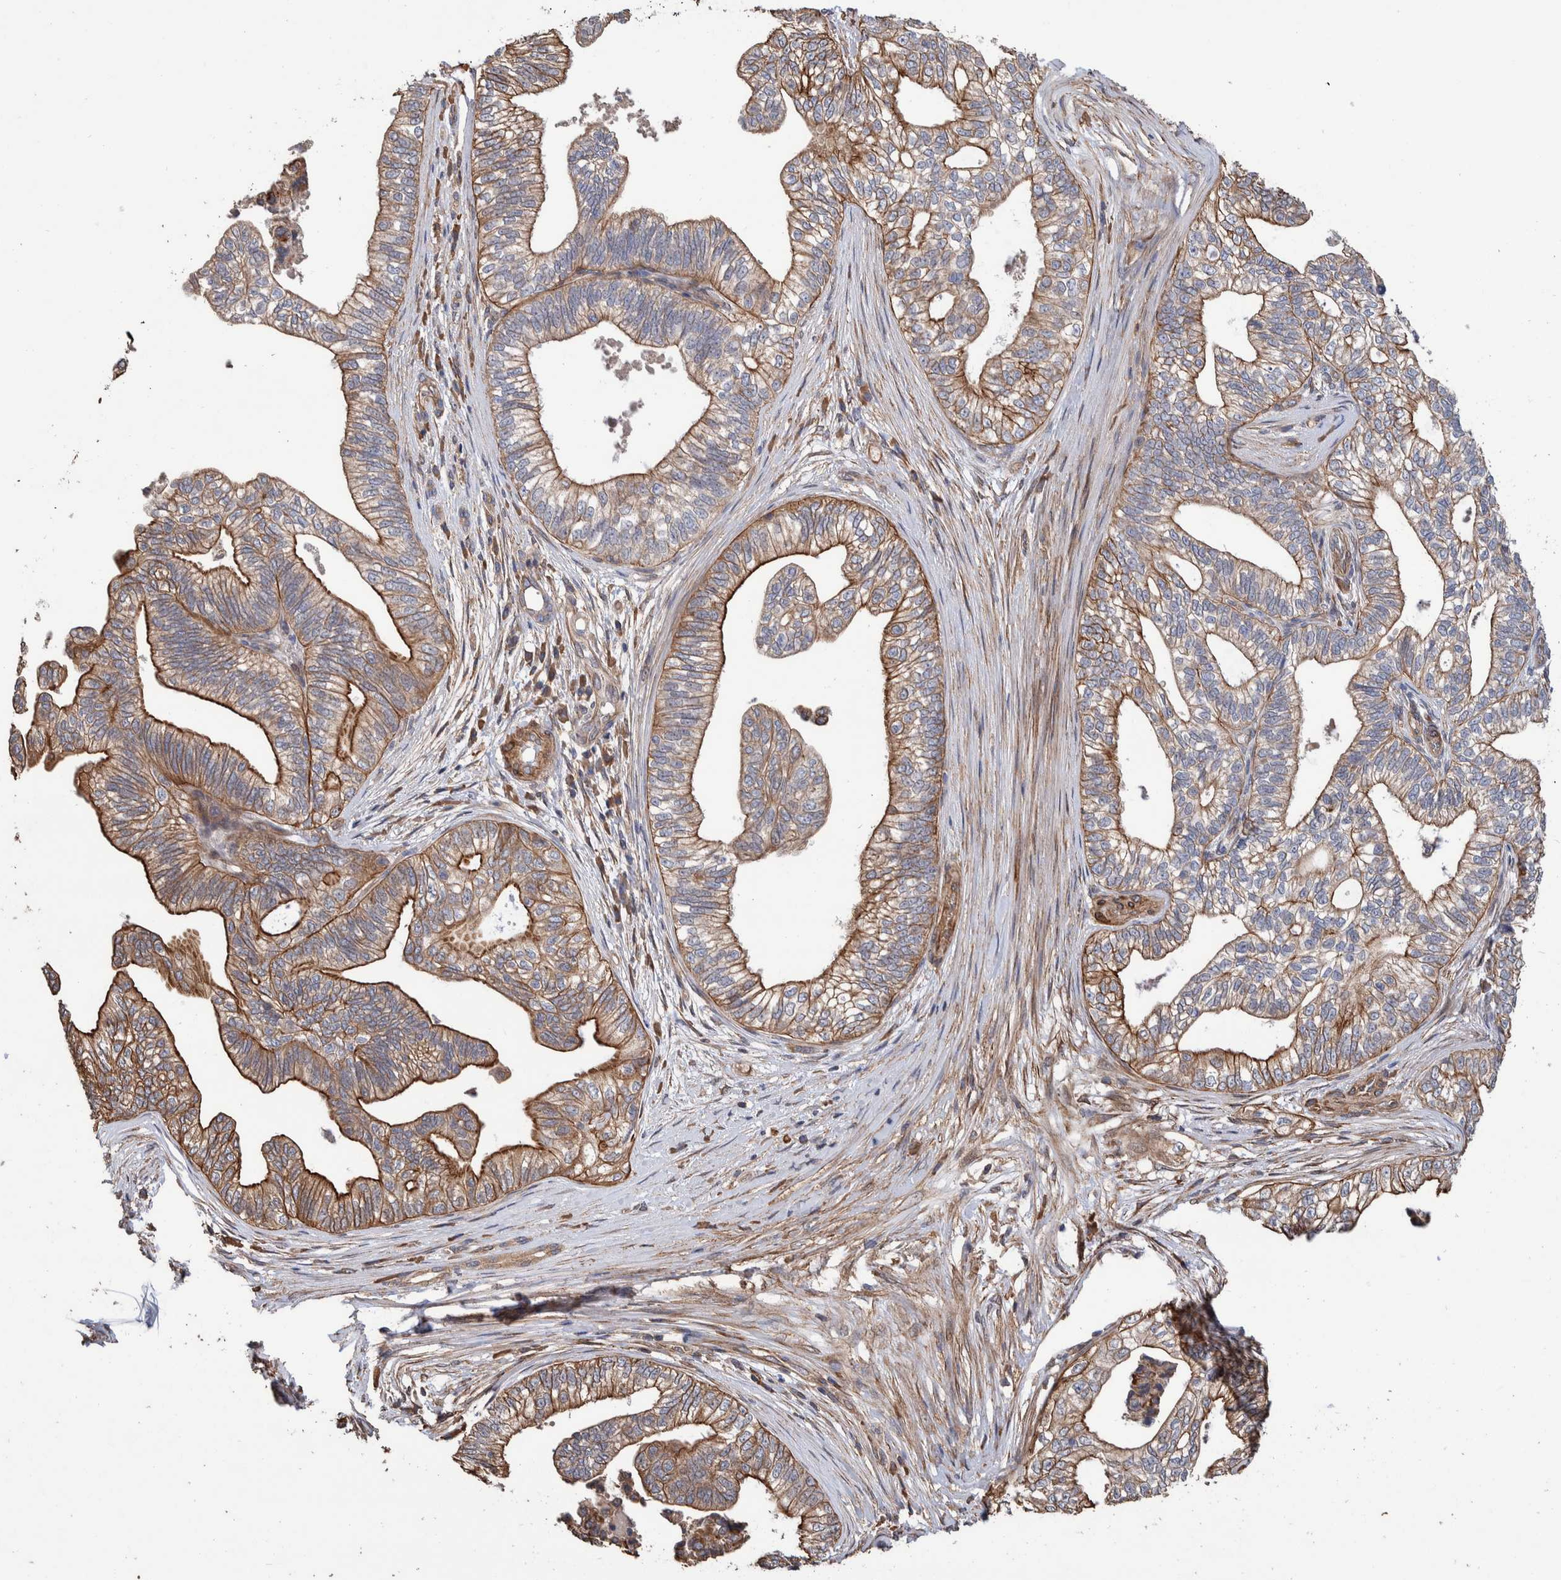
{"staining": {"intensity": "strong", "quantity": "<25%", "location": "cytoplasmic/membranous"}, "tissue": "pancreatic cancer", "cell_type": "Tumor cells", "image_type": "cancer", "snomed": [{"axis": "morphology", "description": "Adenocarcinoma, NOS"}, {"axis": "topography", "description": "Pancreas"}], "caption": "IHC micrograph of neoplastic tissue: human pancreatic adenocarcinoma stained using immunohistochemistry demonstrates medium levels of strong protein expression localized specifically in the cytoplasmic/membranous of tumor cells, appearing as a cytoplasmic/membranous brown color.", "gene": "SLC45A4", "patient": {"sex": "male", "age": 72}}